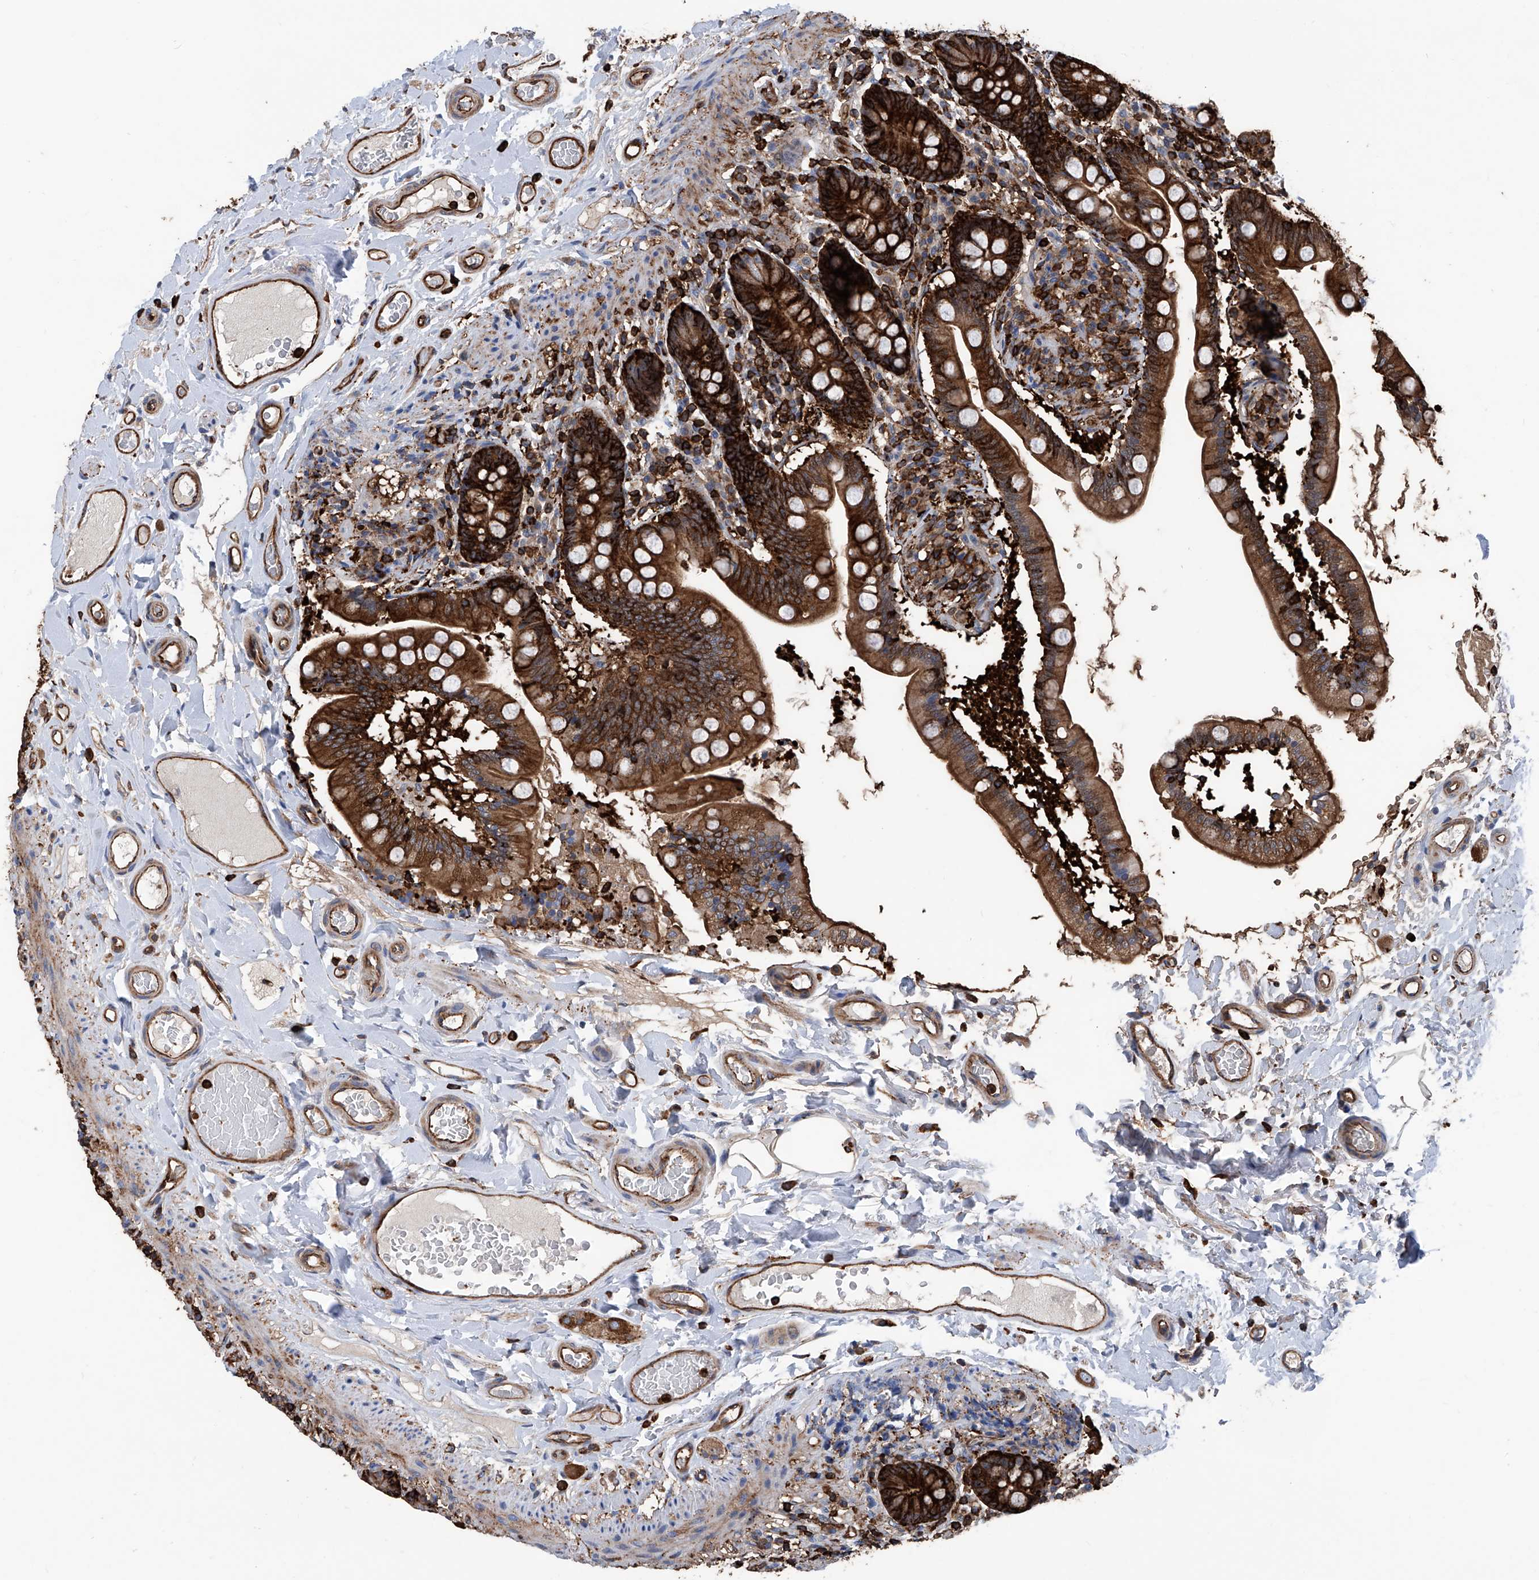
{"staining": {"intensity": "strong", "quantity": ">75%", "location": "cytoplasmic/membranous"}, "tissue": "small intestine", "cell_type": "Glandular cells", "image_type": "normal", "snomed": [{"axis": "morphology", "description": "Normal tissue, NOS"}, {"axis": "topography", "description": "Small intestine"}], "caption": "Immunohistochemistry (IHC) image of unremarkable small intestine: human small intestine stained using IHC demonstrates high levels of strong protein expression localized specifically in the cytoplasmic/membranous of glandular cells, appearing as a cytoplasmic/membranous brown color.", "gene": "ZNF484", "patient": {"sex": "female", "age": 64}}